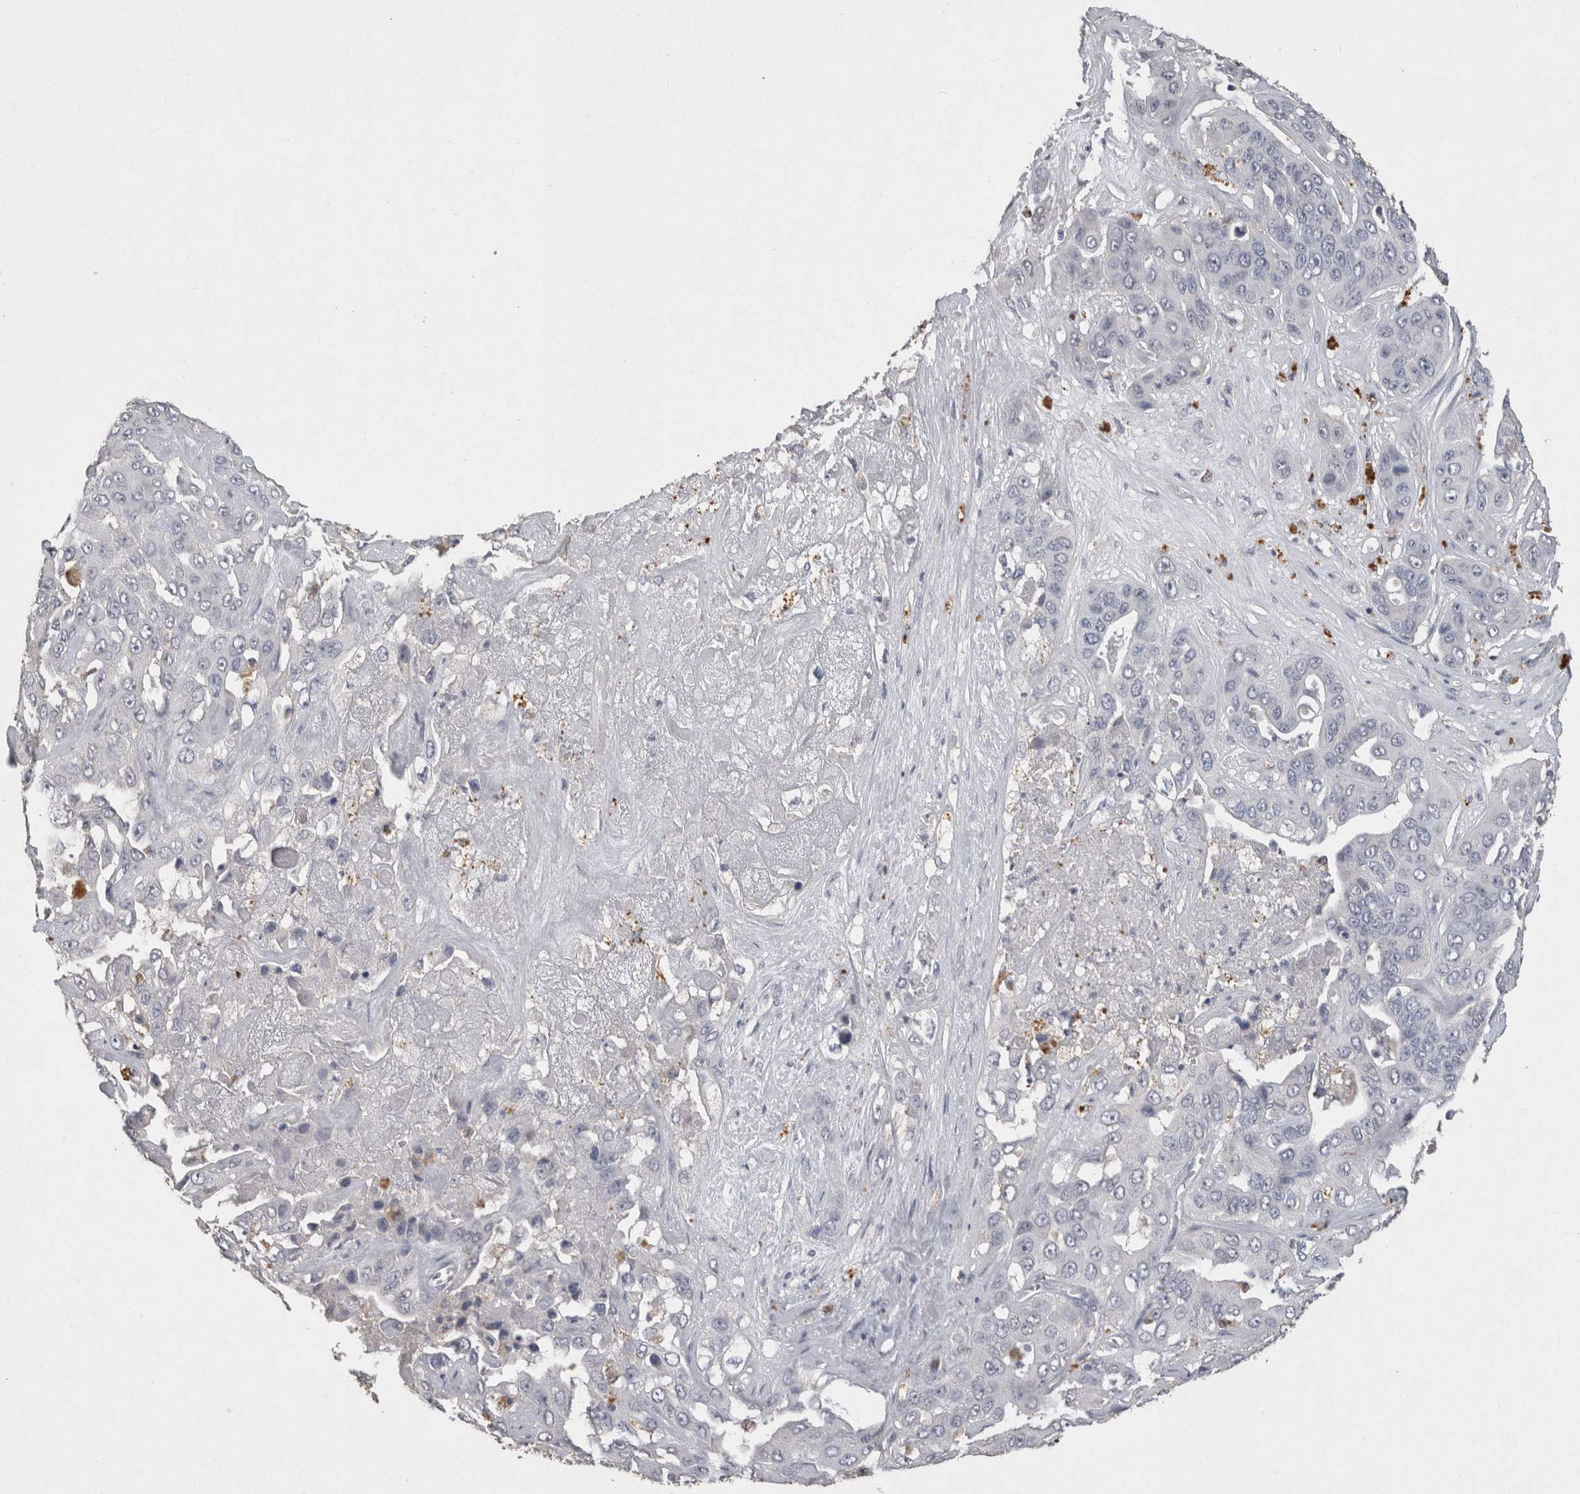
{"staining": {"intensity": "negative", "quantity": "none", "location": "none"}, "tissue": "liver cancer", "cell_type": "Tumor cells", "image_type": "cancer", "snomed": [{"axis": "morphology", "description": "Cholangiocarcinoma"}, {"axis": "topography", "description": "Liver"}], "caption": "An IHC micrograph of liver cancer is shown. There is no staining in tumor cells of liver cancer.", "gene": "CNTFR", "patient": {"sex": "female", "age": 52}}